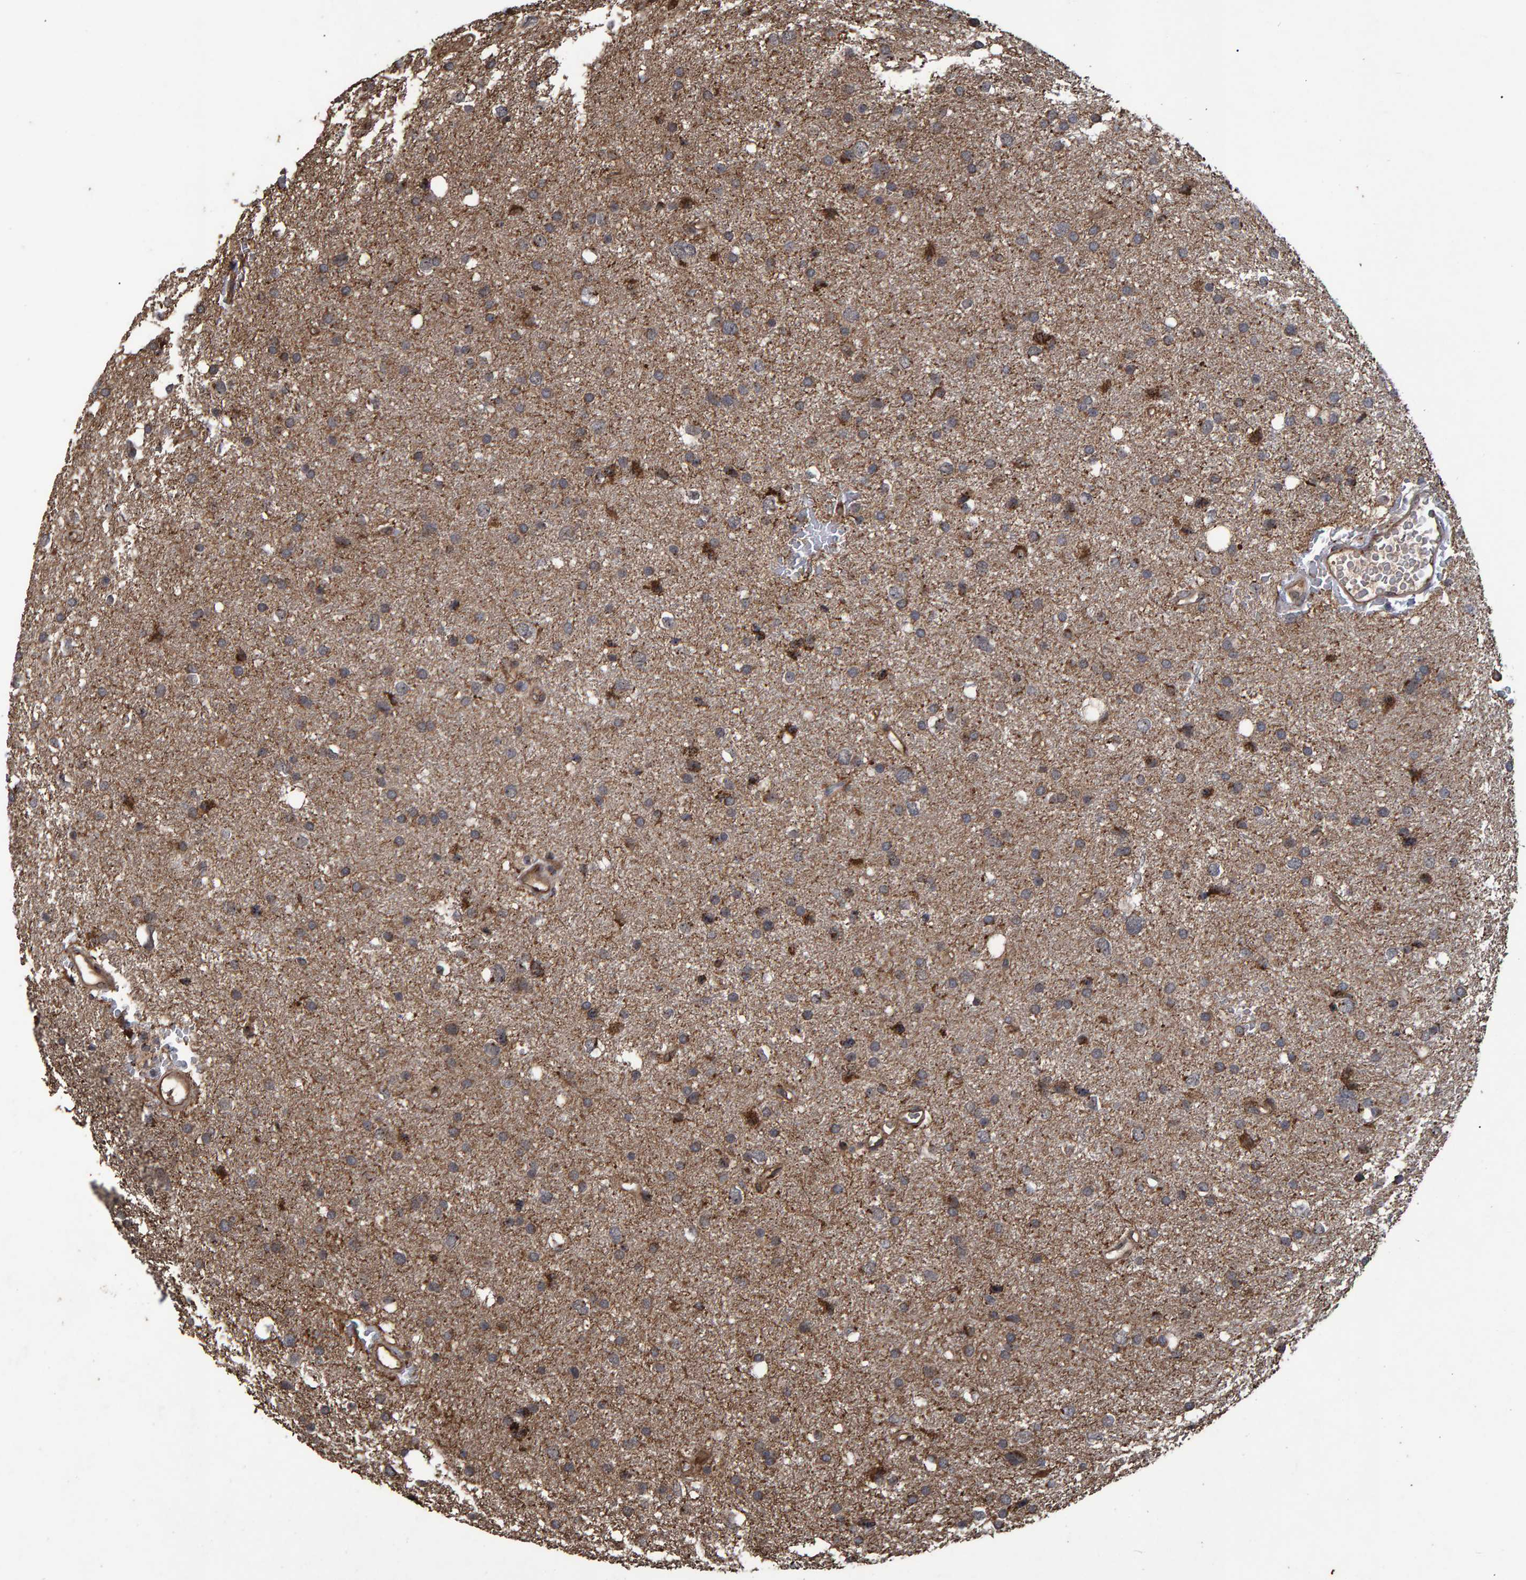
{"staining": {"intensity": "moderate", "quantity": ">75%", "location": "cytoplasmic/membranous"}, "tissue": "glioma", "cell_type": "Tumor cells", "image_type": "cancer", "snomed": [{"axis": "morphology", "description": "Glioma, malignant, Low grade"}, {"axis": "topography", "description": "Brain"}], "caption": "Moderate cytoplasmic/membranous expression is appreciated in about >75% of tumor cells in malignant glioma (low-grade).", "gene": "TRIM68", "patient": {"sex": "female", "age": 37}}